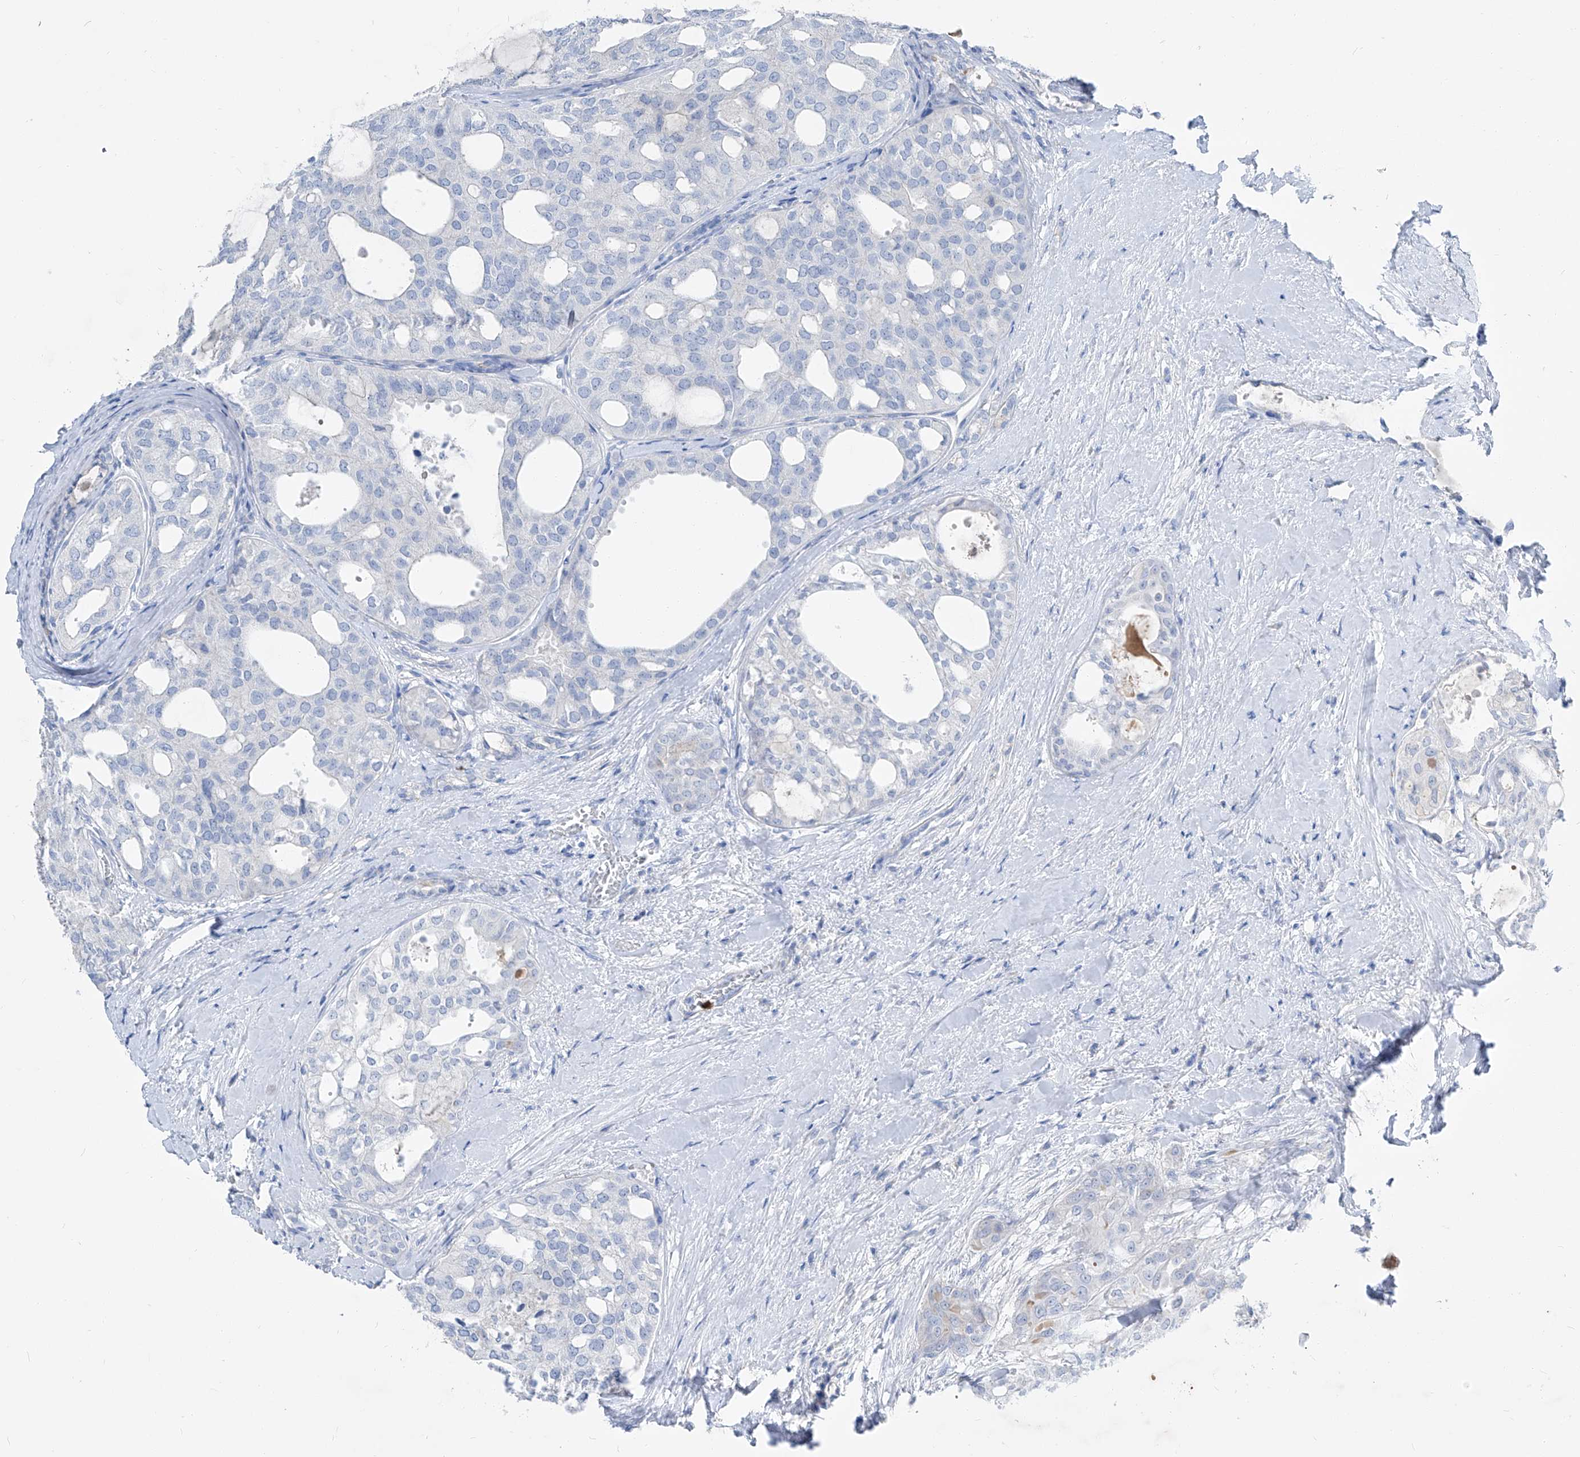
{"staining": {"intensity": "negative", "quantity": "none", "location": "none"}, "tissue": "thyroid cancer", "cell_type": "Tumor cells", "image_type": "cancer", "snomed": [{"axis": "morphology", "description": "Follicular adenoma carcinoma, NOS"}, {"axis": "topography", "description": "Thyroid gland"}], "caption": "The IHC histopathology image has no significant positivity in tumor cells of thyroid follicular adenoma carcinoma tissue. Nuclei are stained in blue.", "gene": "FRS3", "patient": {"sex": "male", "age": 75}}